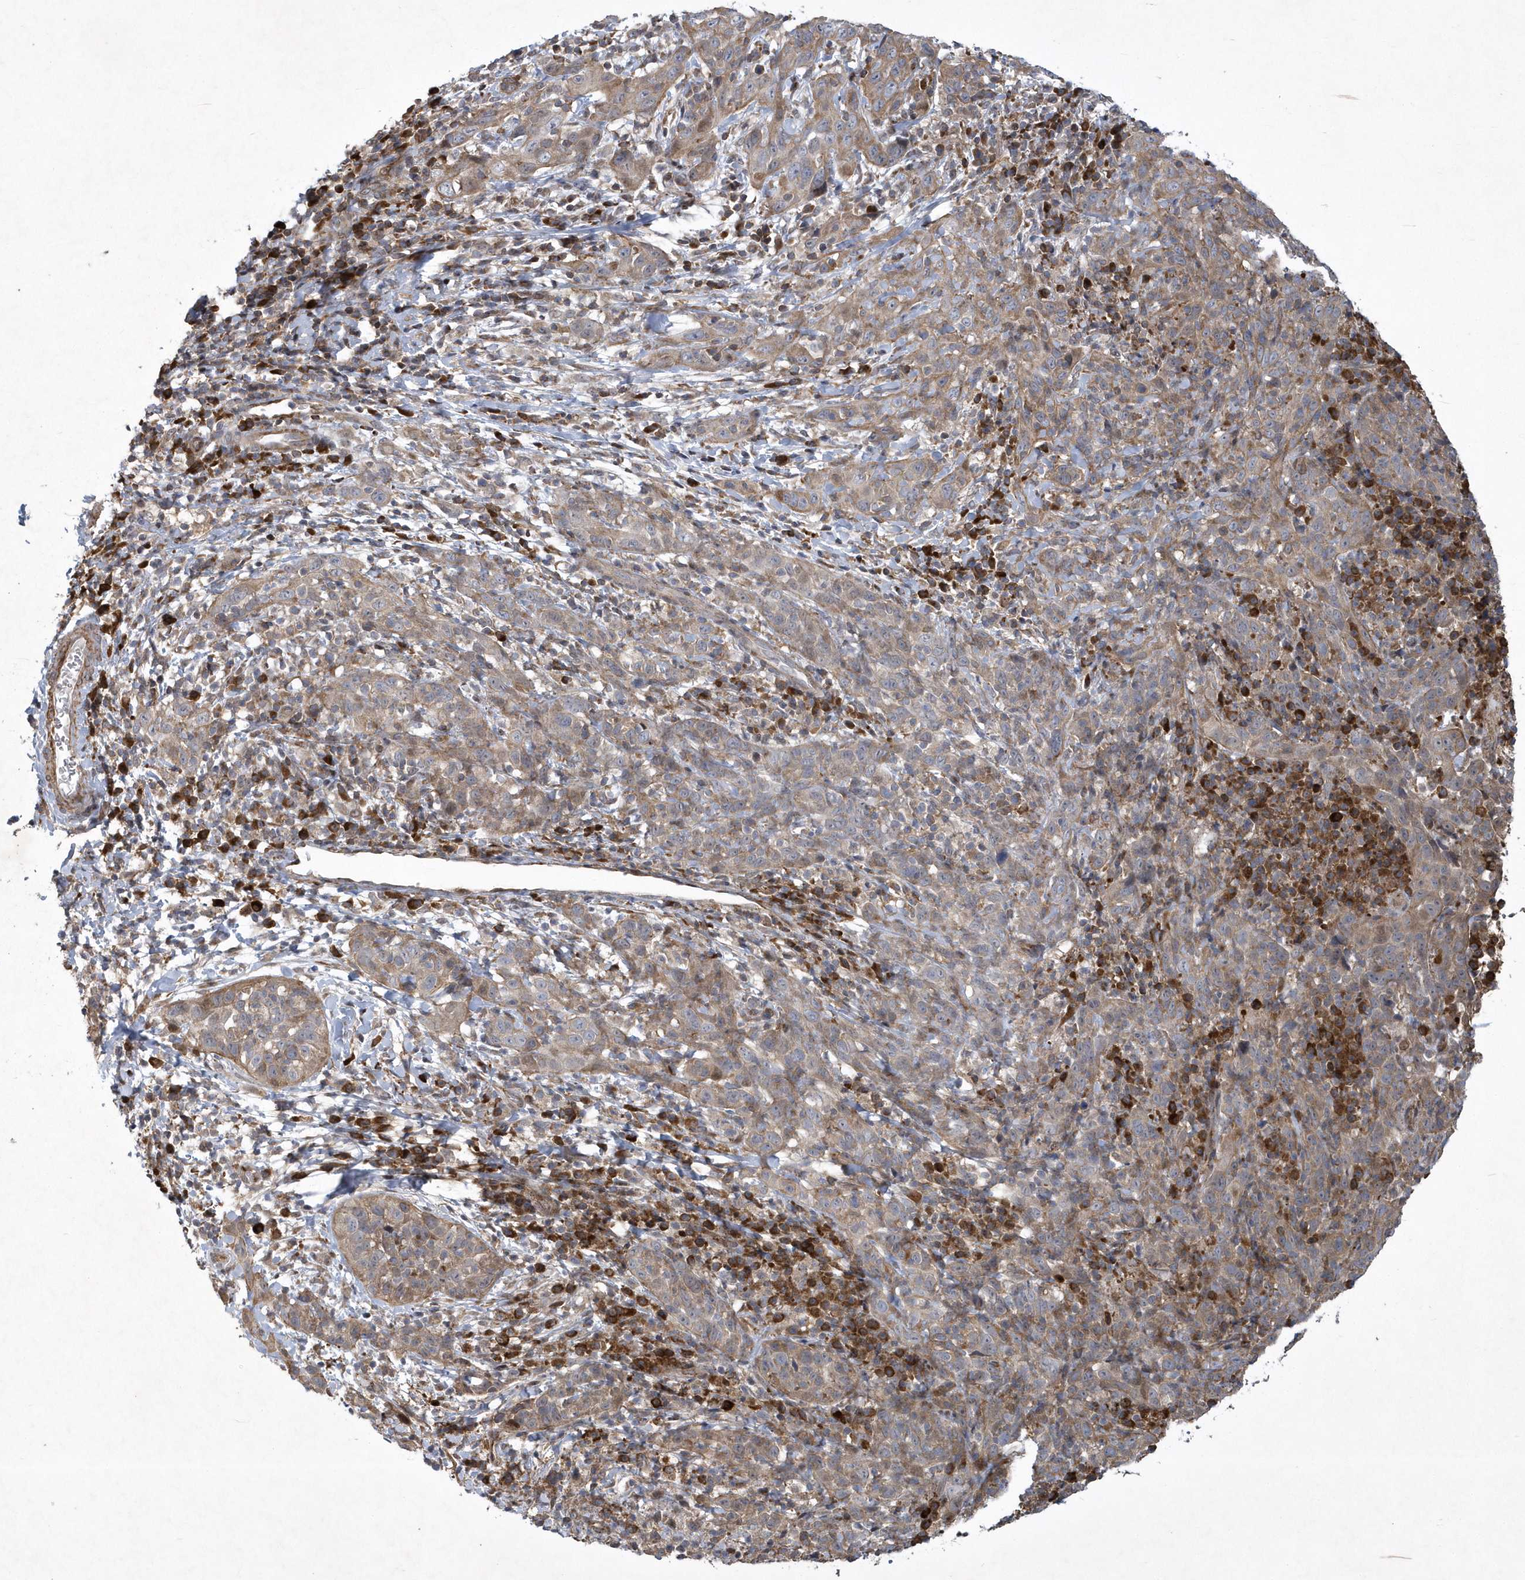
{"staining": {"intensity": "weak", "quantity": ">75%", "location": "cytoplasmic/membranous"}, "tissue": "cervical cancer", "cell_type": "Tumor cells", "image_type": "cancer", "snomed": [{"axis": "morphology", "description": "Squamous cell carcinoma, NOS"}, {"axis": "topography", "description": "Cervix"}], "caption": "Immunohistochemical staining of cervical cancer (squamous cell carcinoma) exhibits low levels of weak cytoplasmic/membranous staining in approximately >75% of tumor cells. The staining was performed using DAB (3,3'-diaminobenzidine) to visualize the protein expression in brown, while the nuclei were stained in blue with hematoxylin (Magnification: 20x).", "gene": "N4BP2", "patient": {"sex": "female", "age": 46}}